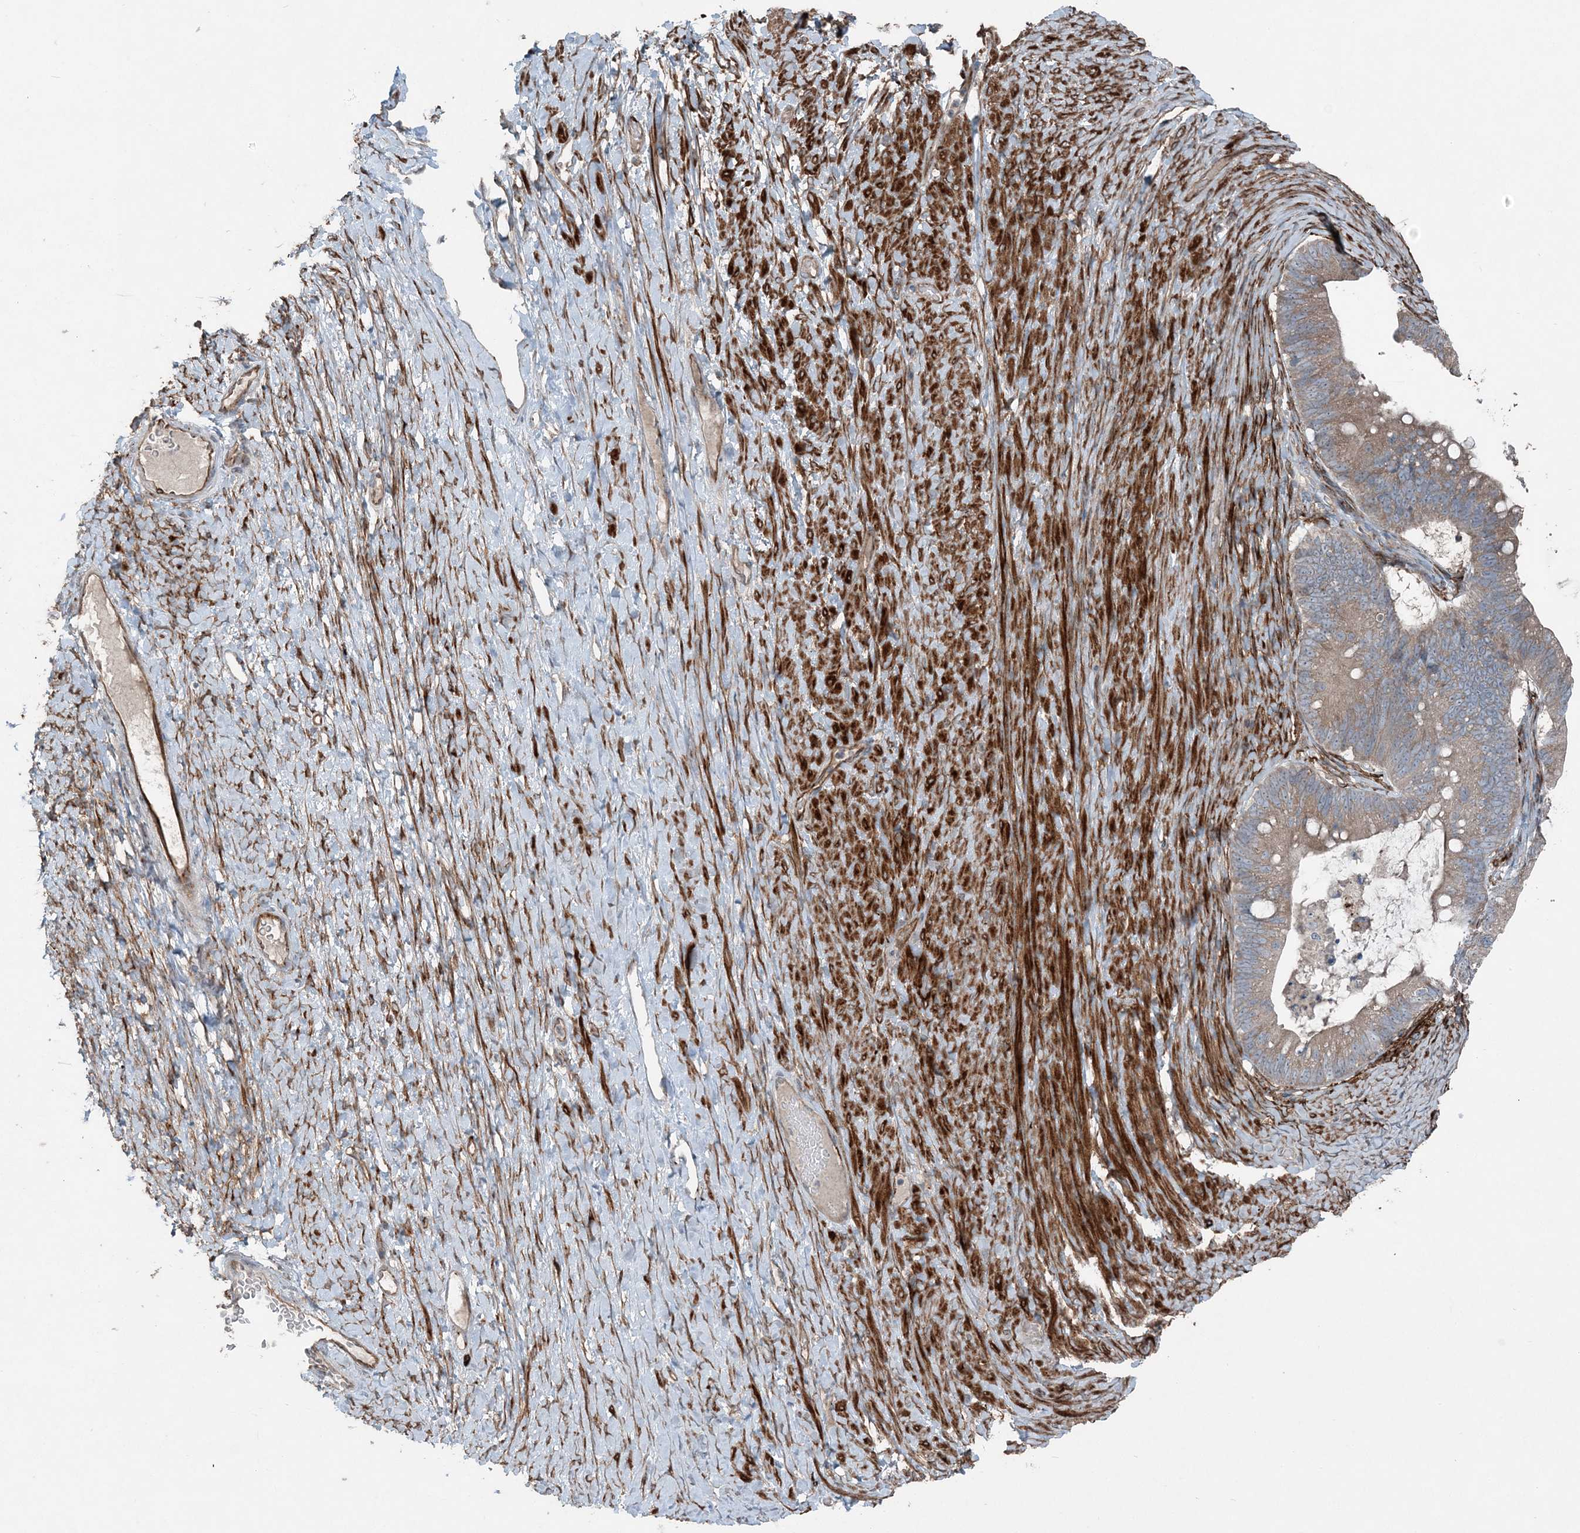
{"staining": {"intensity": "moderate", "quantity": ">75%", "location": "cytoplasmic/membranous"}, "tissue": "ovarian cancer", "cell_type": "Tumor cells", "image_type": "cancer", "snomed": [{"axis": "morphology", "description": "Cystadenocarcinoma, mucinous, NOS"}, {"axis": "topography", "description": "Ovary"}], "caption": "A micrograph of human ovarian cancer stained for a protein demonstrates moderate cytoplasmic/membranous brown staining in tumor cells.", "gene": "KY", "patient": {"sex": "female", "age": 61}}